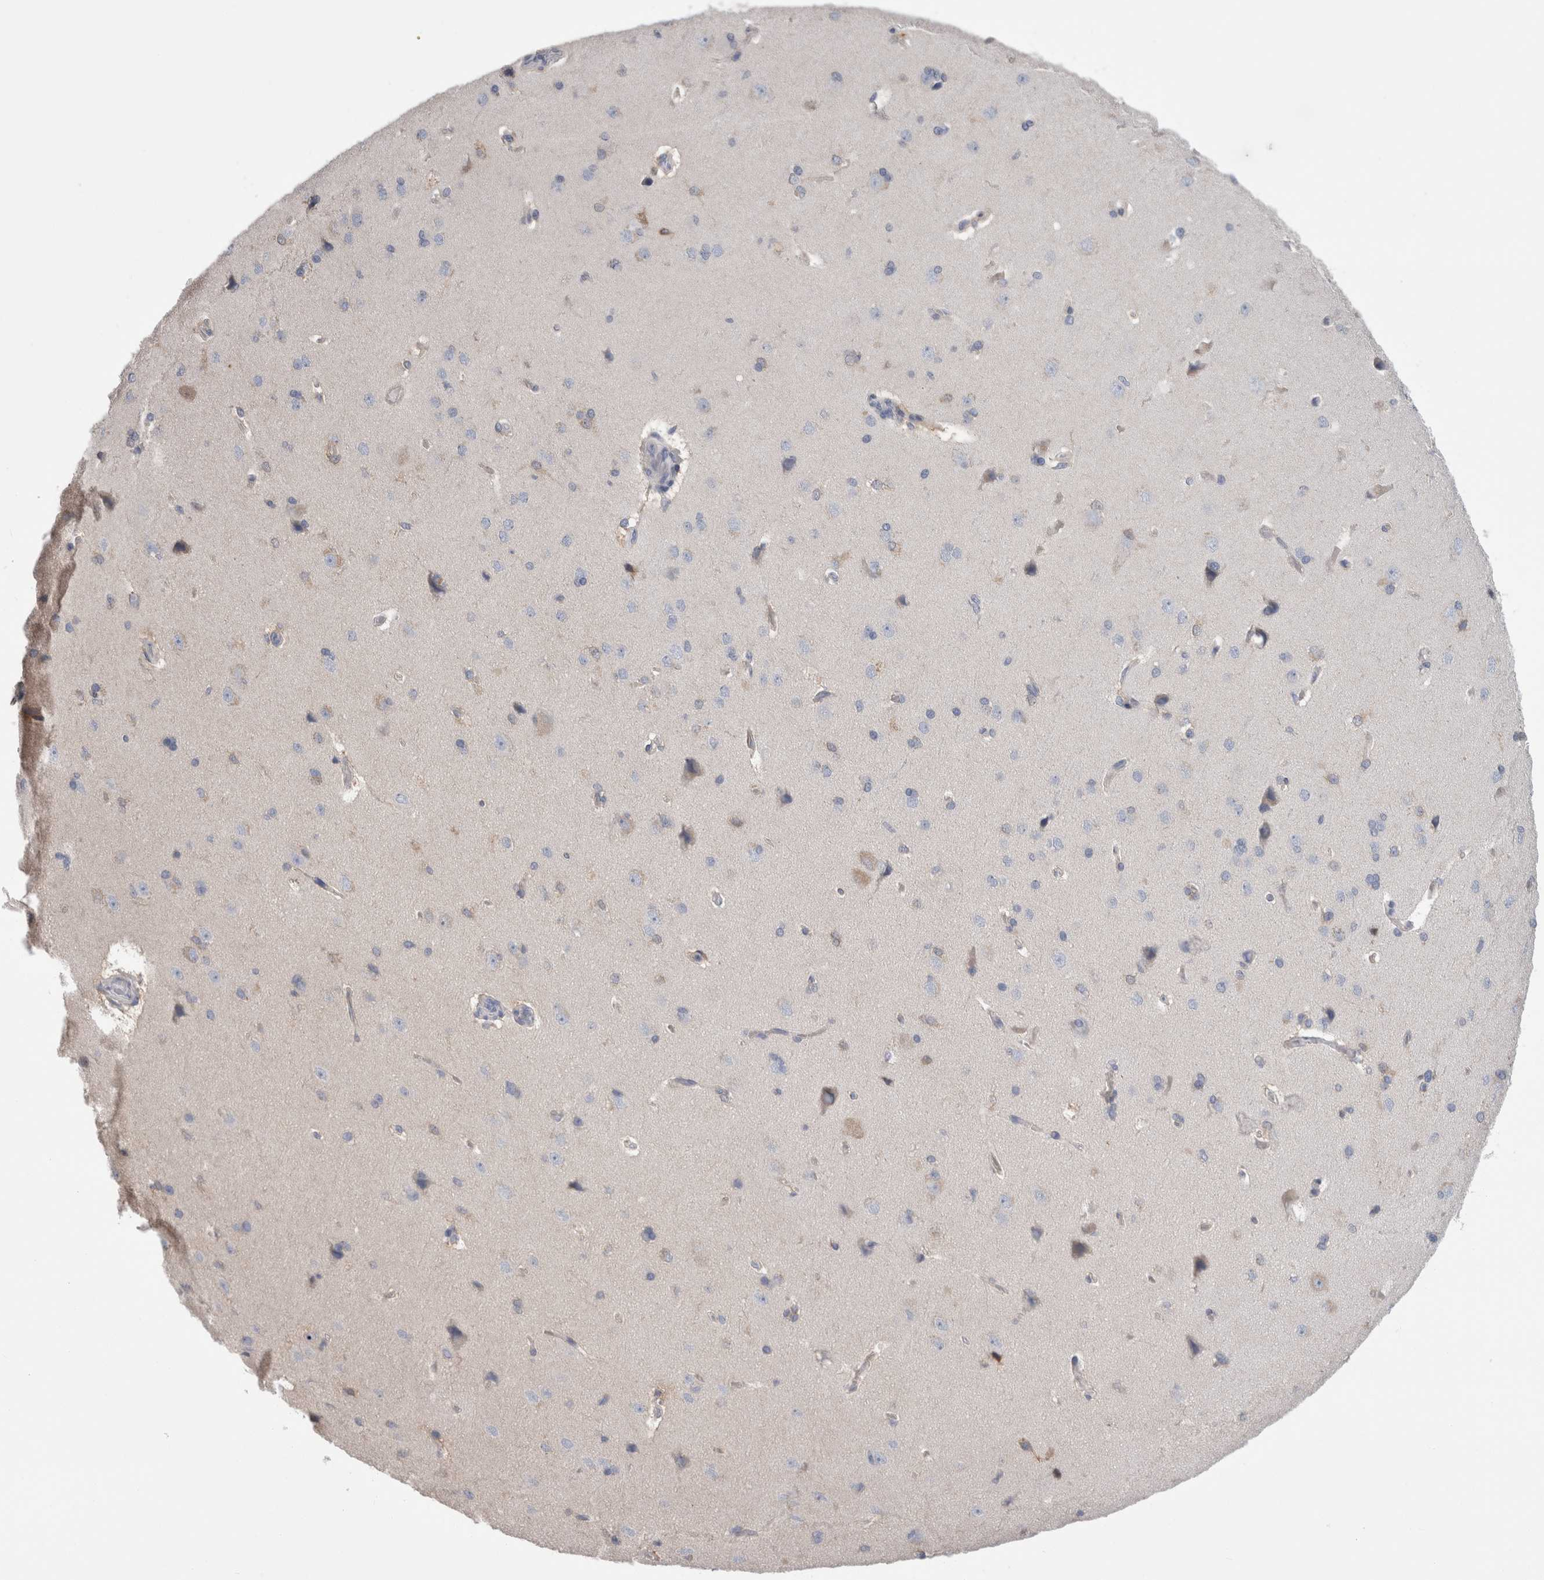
{"staining": {"intensity": "negative", "quantity": "none", "location": "none"}, "tissue": "cerebral cortex", "cell_type": "Endothelial cells", "image_type": "normal", "snomed": [{"axis": "morphology", "description": "Normal tissue, NOS"}, {"axis": "topography", "description": "Cerebral cortex"}], "caption": "An immunohistochemistry histopathology image of benign cerebral cortex is shown. There is no staining in endothelial cells of cerebral cortex. (DAB (3,3'-diaminobenzidine) immunohistochemistry, high magnification).", "gene": "DCTN6", "patient": {"sex": "male", "age": 62}}